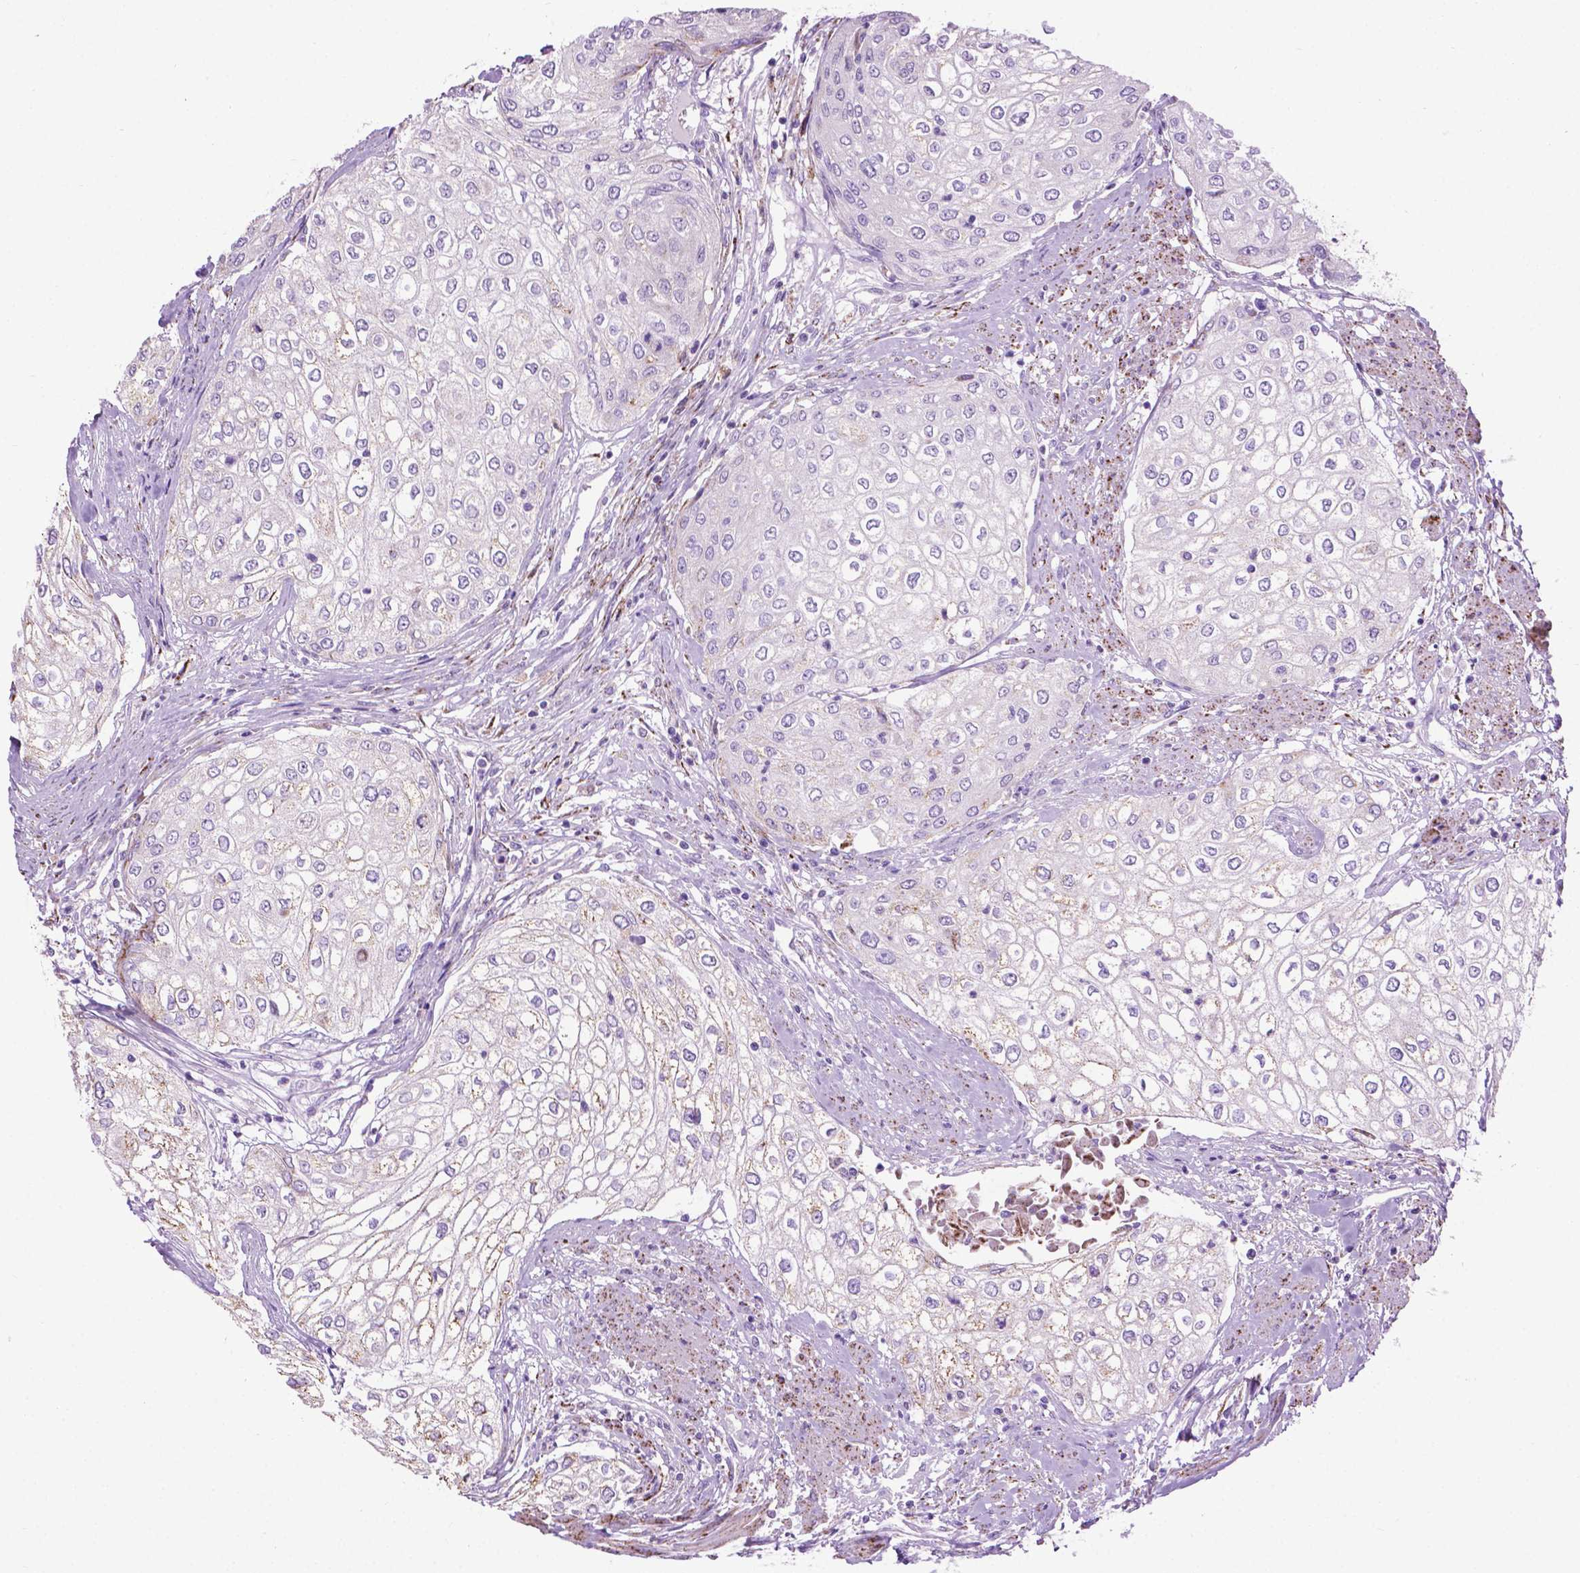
{"staining": {"intensity": "negative", "quantity": "none", "location": "none"}, "tissue": "urothelial cancer", "cell_type": "Tumor cells", "image_type": "cancer", "snomed": [{"axis": "morphology", "description": "Urothelial carcinoma, High grade"}, {"axis": "topography", "description": "Urinary bladder"}], "caption": "Immunohistochemistry image of human urothelial cancer stained for a protein (brown), which exhibits no positivity in tumor cells.", "gene": "TMEM132E", "patient": {"sex": "male", "age": 62}}